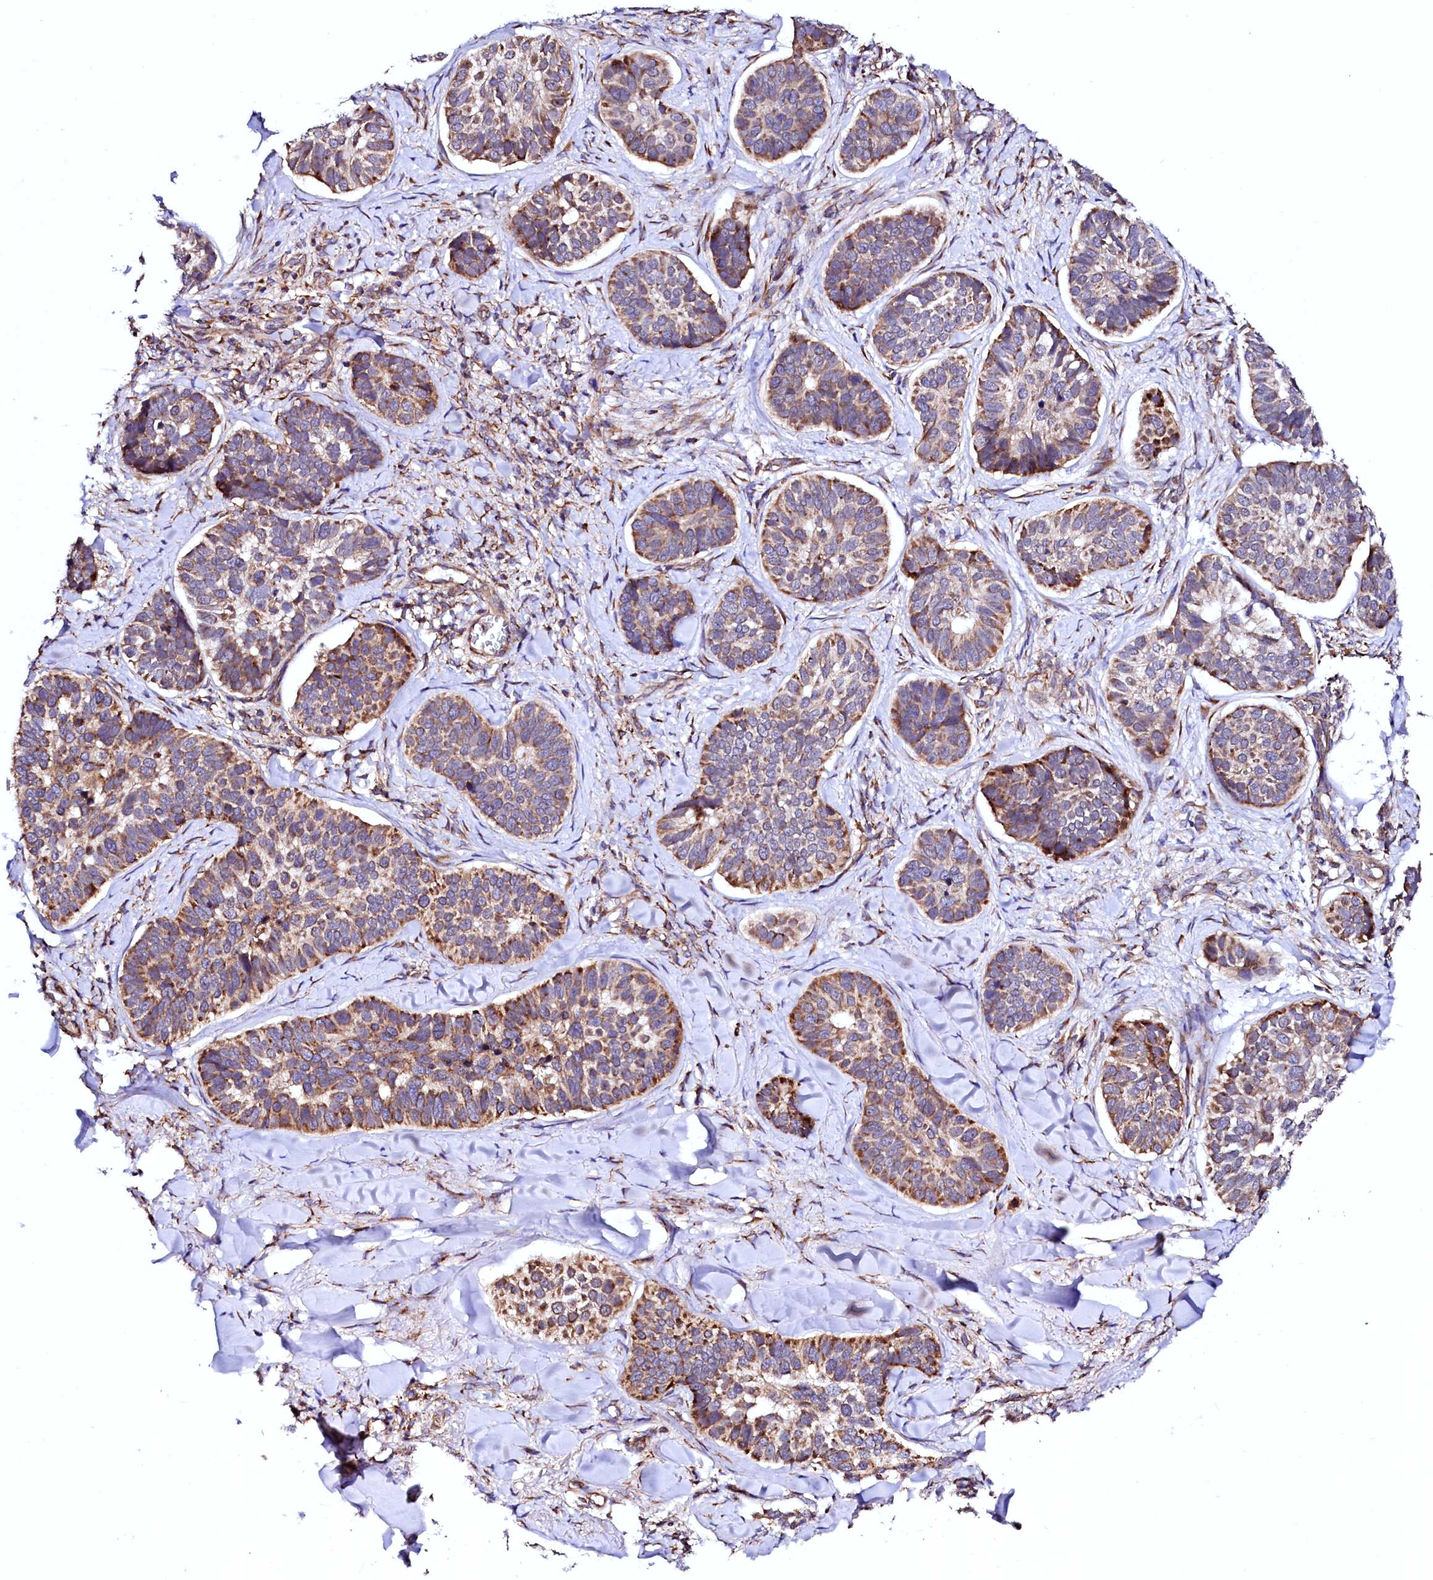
{"staining": {"intensity": "moderate", "quantity": ">75%", "location": "cytoplasmic/membranous"}, "tissue": "skin cancer", "cell_type": "Tumor cells", "image_type": "cancer", "snomed": [{"axis": "morphology", "description": "Basal cell carcinoma"}, {"axis": "topography", "description": "Skin"}], "caption": "Protein positivity by immunohistochemistry (IHC) displays moderate cytoplasmic/membranous expression in about >75% of tumor cells in skin cancer.", "gene": "UBE3C", "patient": {"sex": "male", "age": 62}}